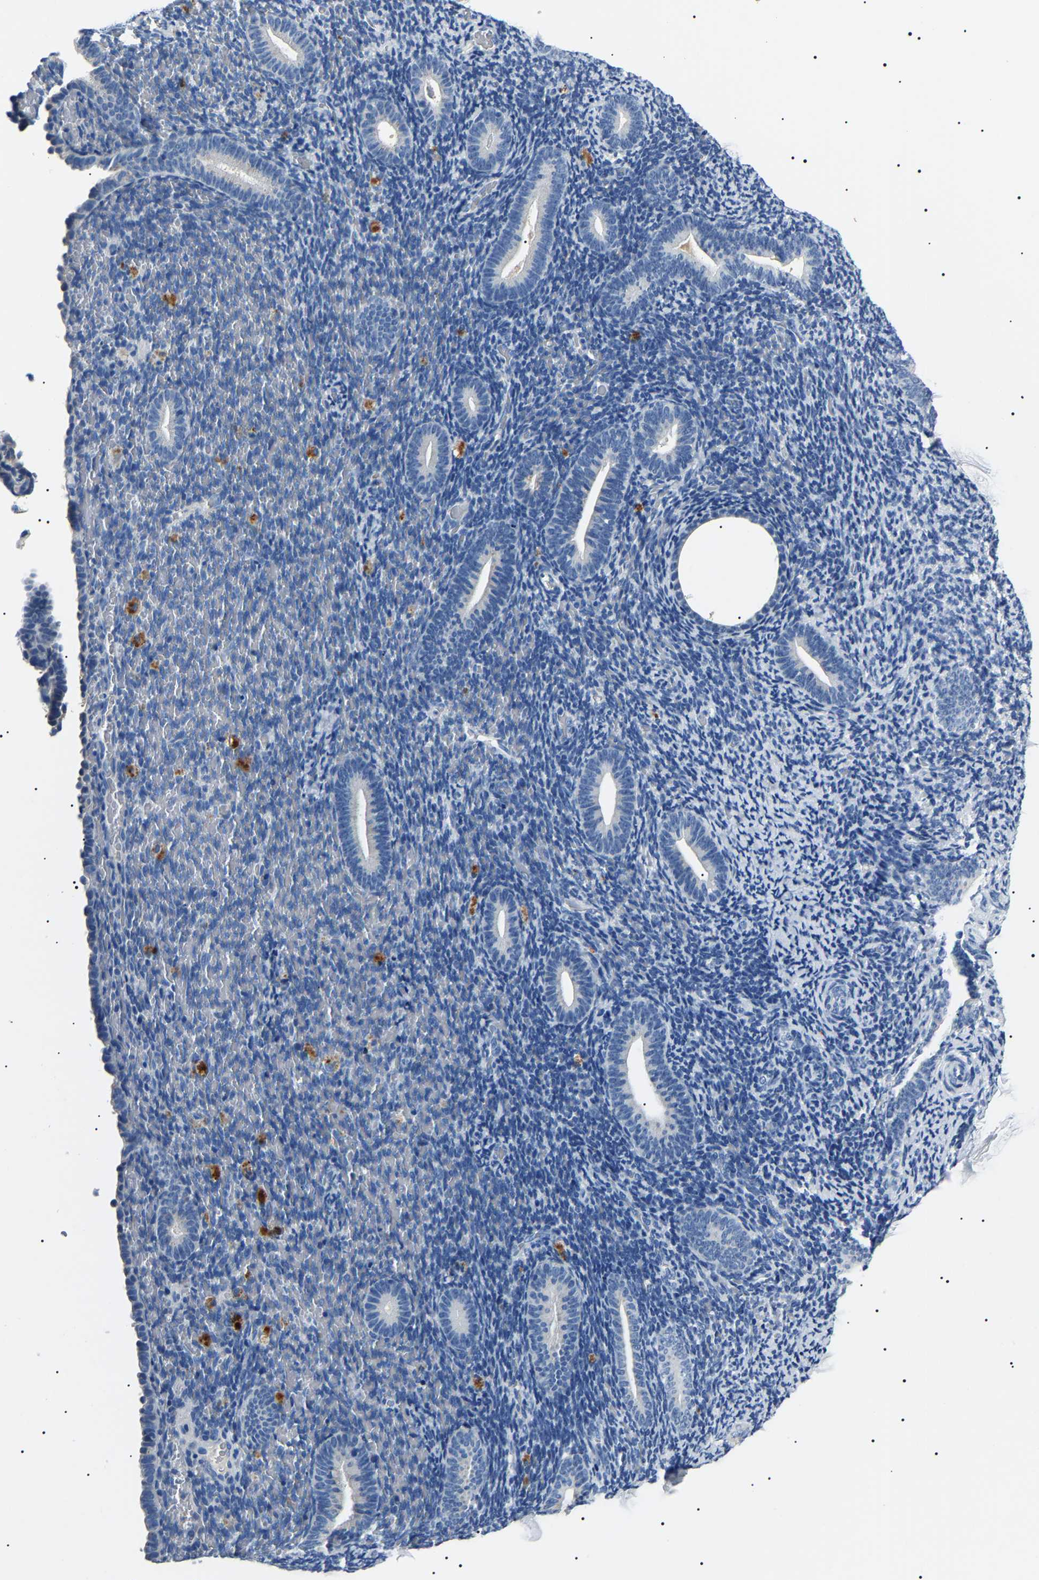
{"staining": {"intensity": "negative", "quantity": "none", "location": "none"}, "tissue": "endometrium", "cell_type": "Cells in endometrial stroma", "image_type": "normal", "snomed": [{"axis": "morphology", "description": "Normal tissue, NOS"}, {"axis": "topography", "description": "Endometrium"}], "caption": "This micrograph is of normal endometrium stained with immunohistochemistry to label a protein in brown with the nuclei are counter-stained blue. There is no expression in cells in endometrial stroma.", "gene": "KLK15", "patient": {"sex": "female", "age": 51}}